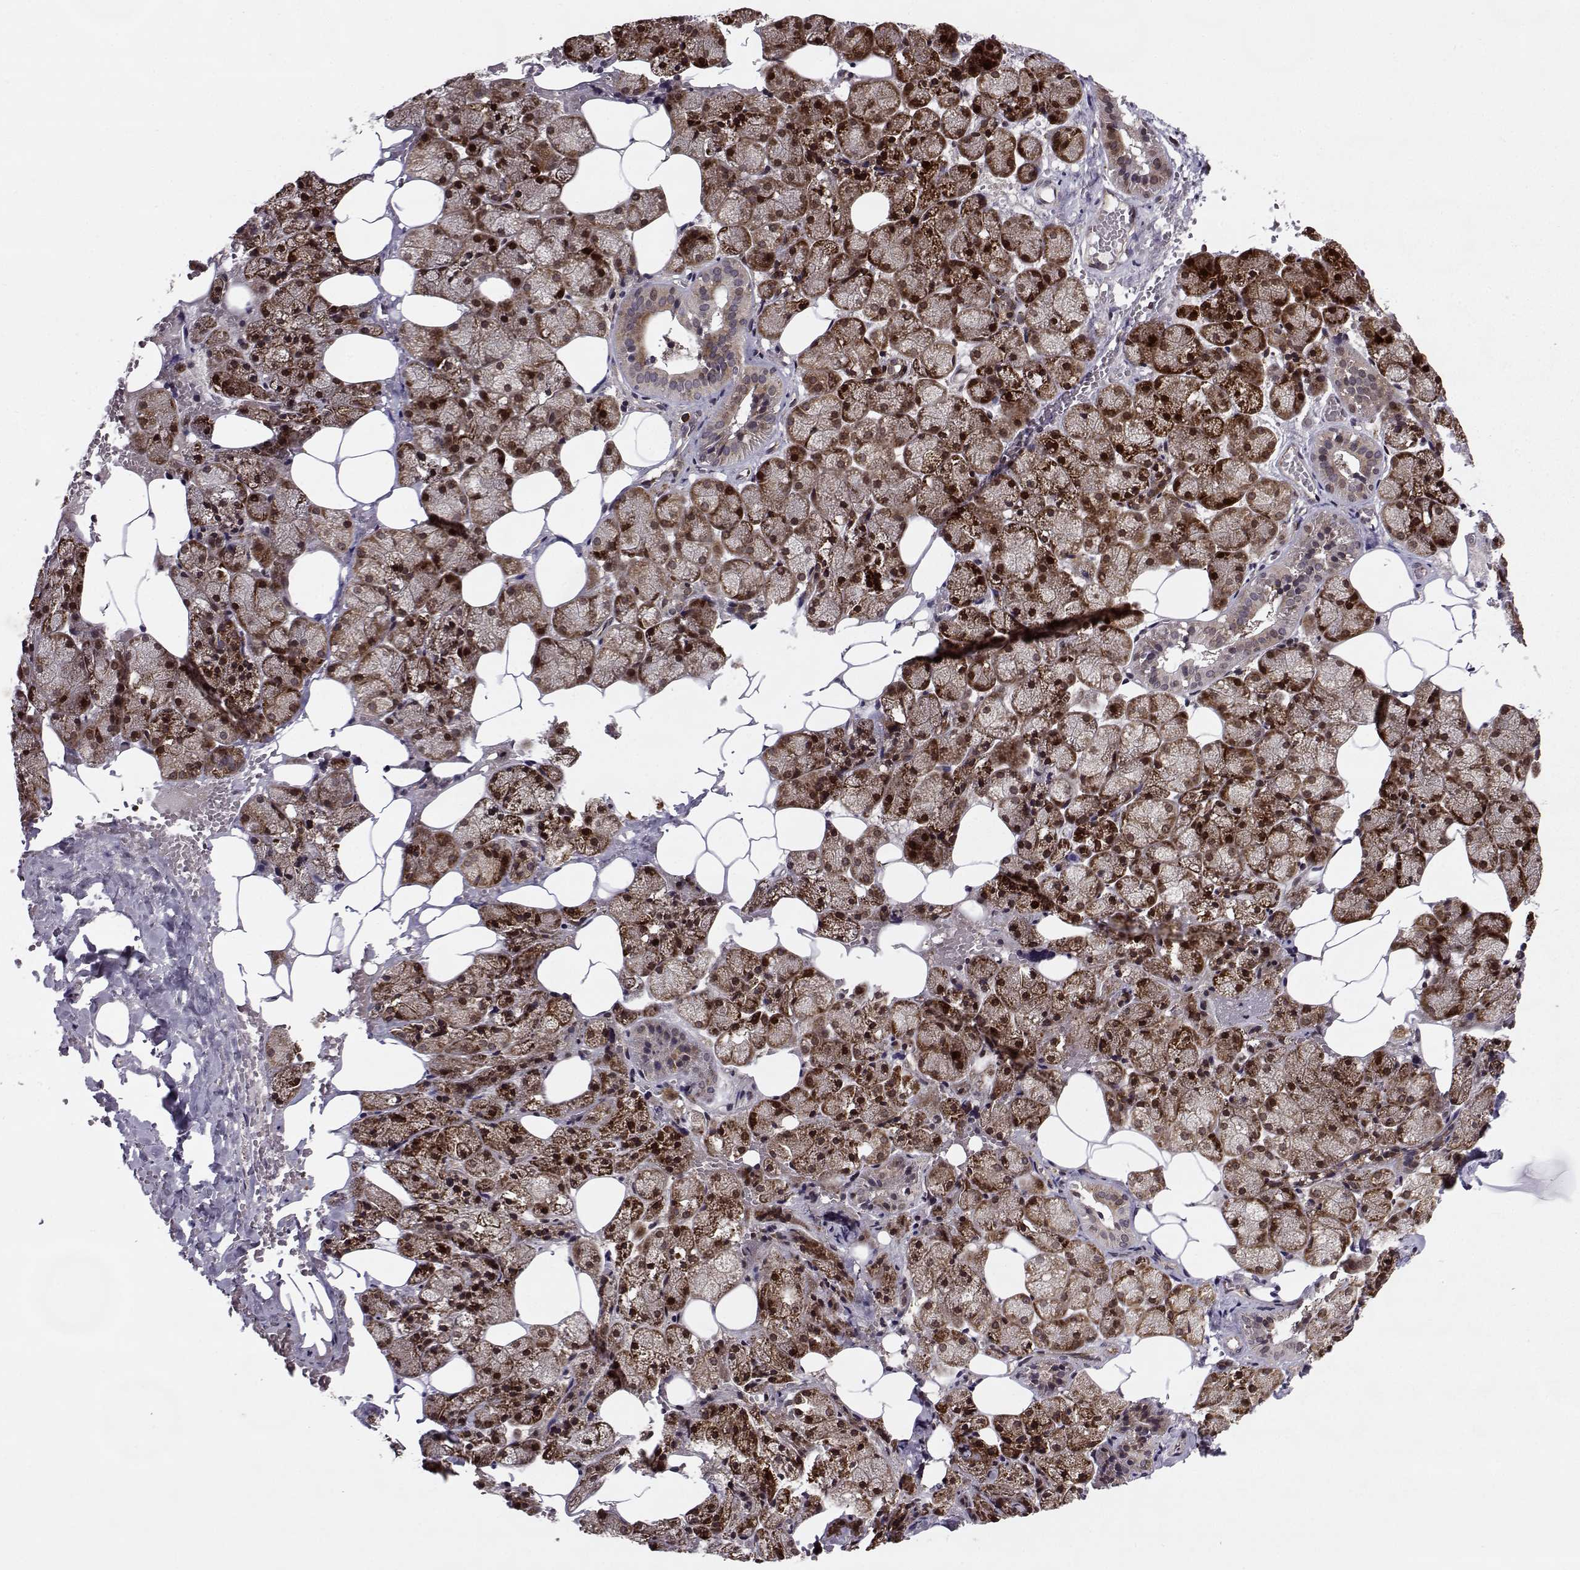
{"staining": {"intensity": "moderate", "quantity": ">75%", "location": "cytoplasmic/membranous"}, "tissue": "salivary gland", "cell_type": "Glandular cells", "image_type": "normal", "snomed": [{"axis": "morphology", "description": "Normal tissue, NOS"}, {"axis": "topography", "description": "Salivary gland"}], "caption": "A high-resolution micrograph shows immunohistochemistry (IHC) staining of normal salivary gland, which displays moderate cytoplasmic/membranous expression in approximately >75% of glandular cells.", "gene": "RPL31", "patient": {"sex": "male", "age": 38}}